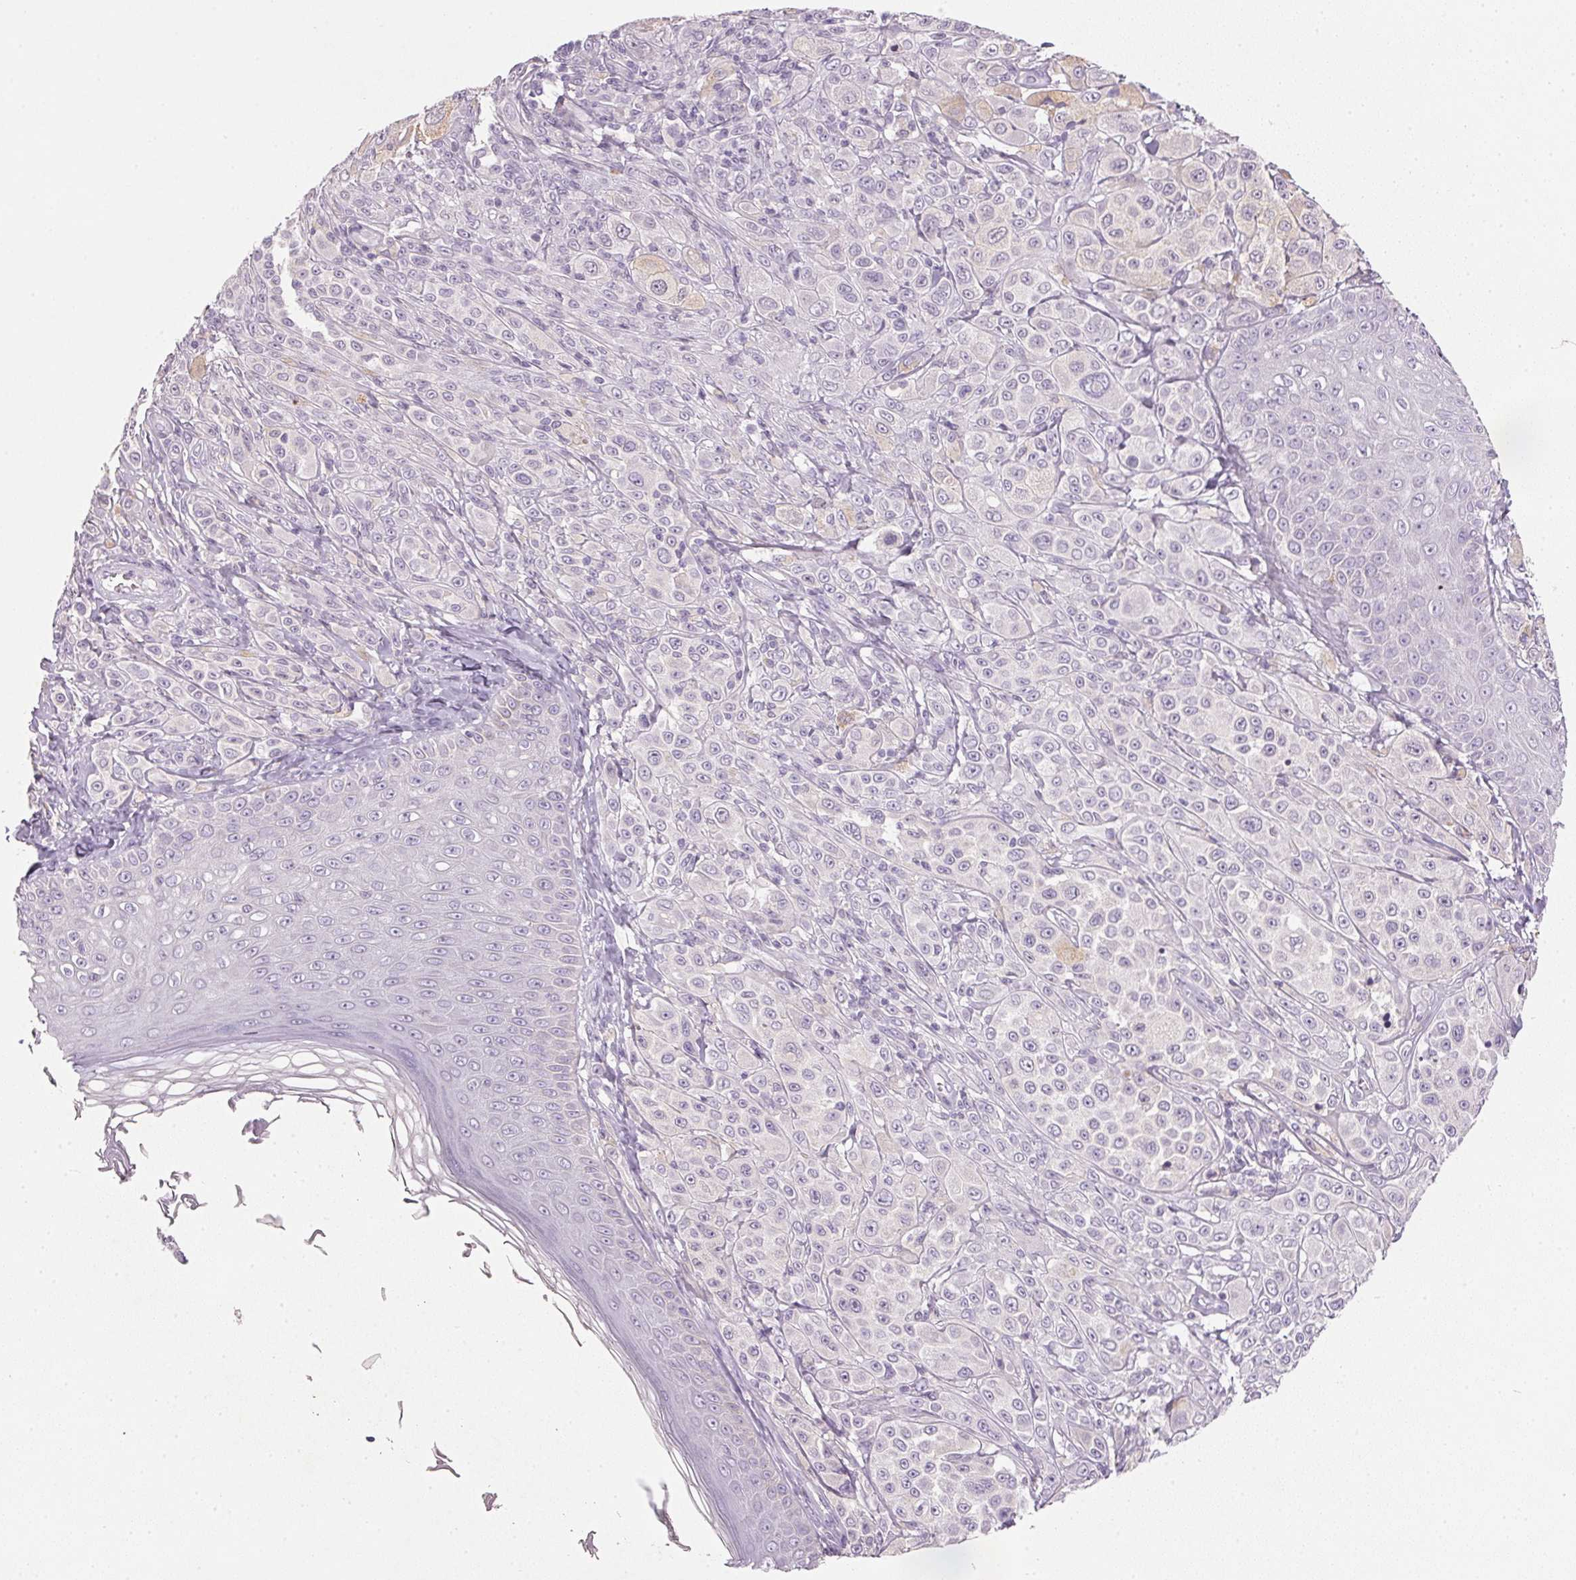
{"staining": {"intensity": "weak", "quantity": "<25%", "location": "cytoplasmic/membranous"}, "tissue": "melanoma", "cell_type": "Tumor cells", "image_type": "cancer", "snomed": [{"axis": "morphology", "description": "Malignant melanoma, NOS"}, {"axis": "topography", "description": "Skin"}], "caption": "IHC image of neoplastic tissue: human melanoma stained with DAB (3,3'-diaminobenzidine) reveals no significant protein staining in tumor cells.", "gene": "HSD17B1", "patient": {"sex": "male", "age": 67}}